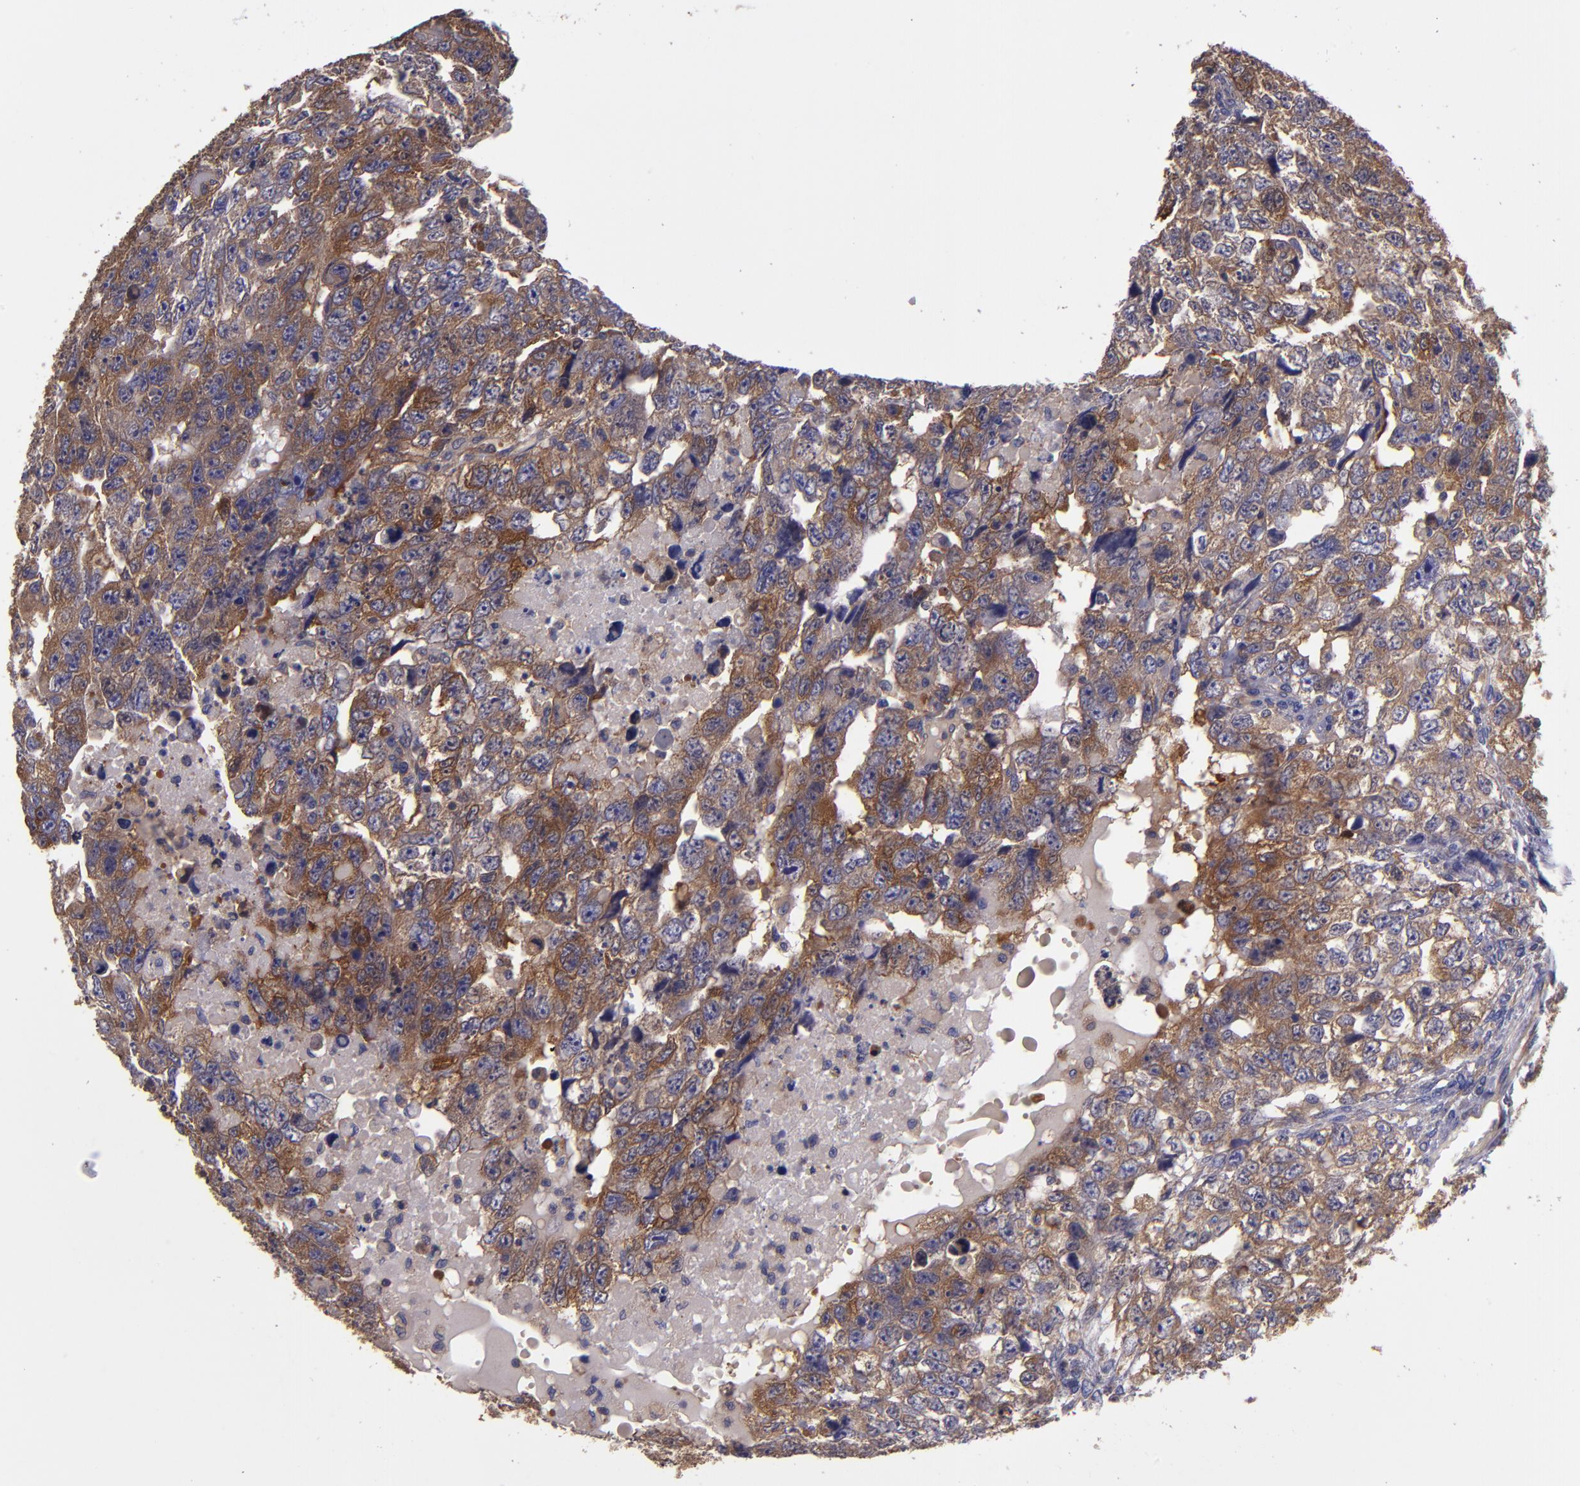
{"staining": {"intensity": "moderate", "quantity": ">75%", "location": "cytoplasmic/membranous"}, "tissue": "testis cancer", "cell_type": "Tumor cells", "image_type": "cancer", "snomed": [{"axis": "morphology", "description": "Carcinoma, Embryonal, NOS"}, {"axis": "topography", "description": "Testis"}], "caption": "Immunohistochemistry (IHC) (DAB (3,3'-diaminobenzidine)) staining of human embryonal carcinoma (testis) shows moderate cytoplasmic/membranous protein staining in about >75% of tumor cells.", "gene": "CARS1", "patient": {"sex": "male", "age": 36}}